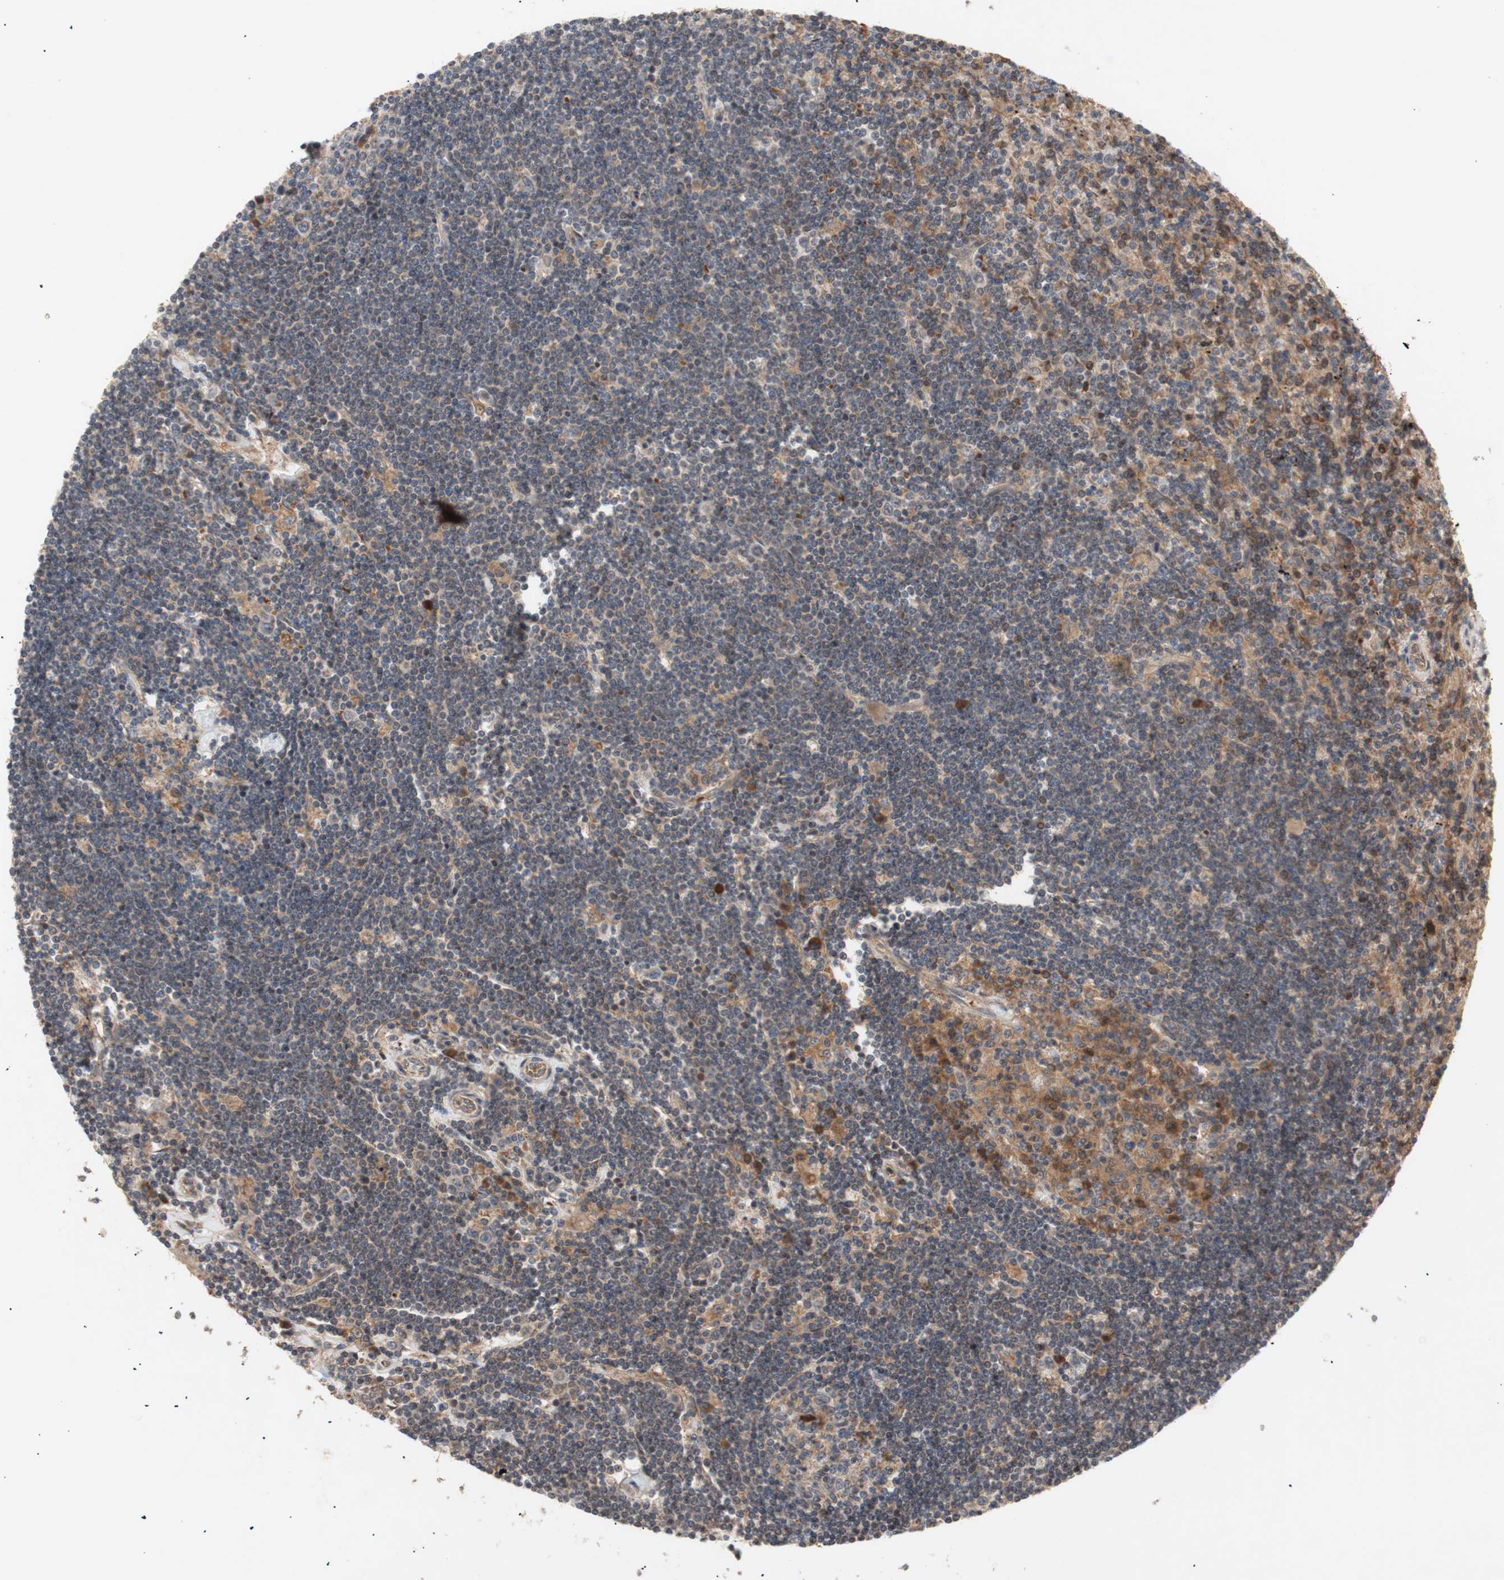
{"staining": {"intensity": "moderate", "quantity": "<25%", "location": "cytoplasmic/membranous"}, "tissue": "lymphoma", "cell_type": "Tumor cells", "image_type": "cancer", "snomed": [{"axis": "morphology", "description": "Malignant lymphoma, non-Hodgkin's type, Low grade"}, {"axis": "topography", "description": "Spleen"}], "caption": "Moderate cytoplasmic/membranous positivity for a protein is present in about <25% of tumor cells of malignant lymphoma, non-Hodgkin's type (low-grade) using IHC.", "gene": "PKN1", "patient": {"sex": "male", "age": 76}}